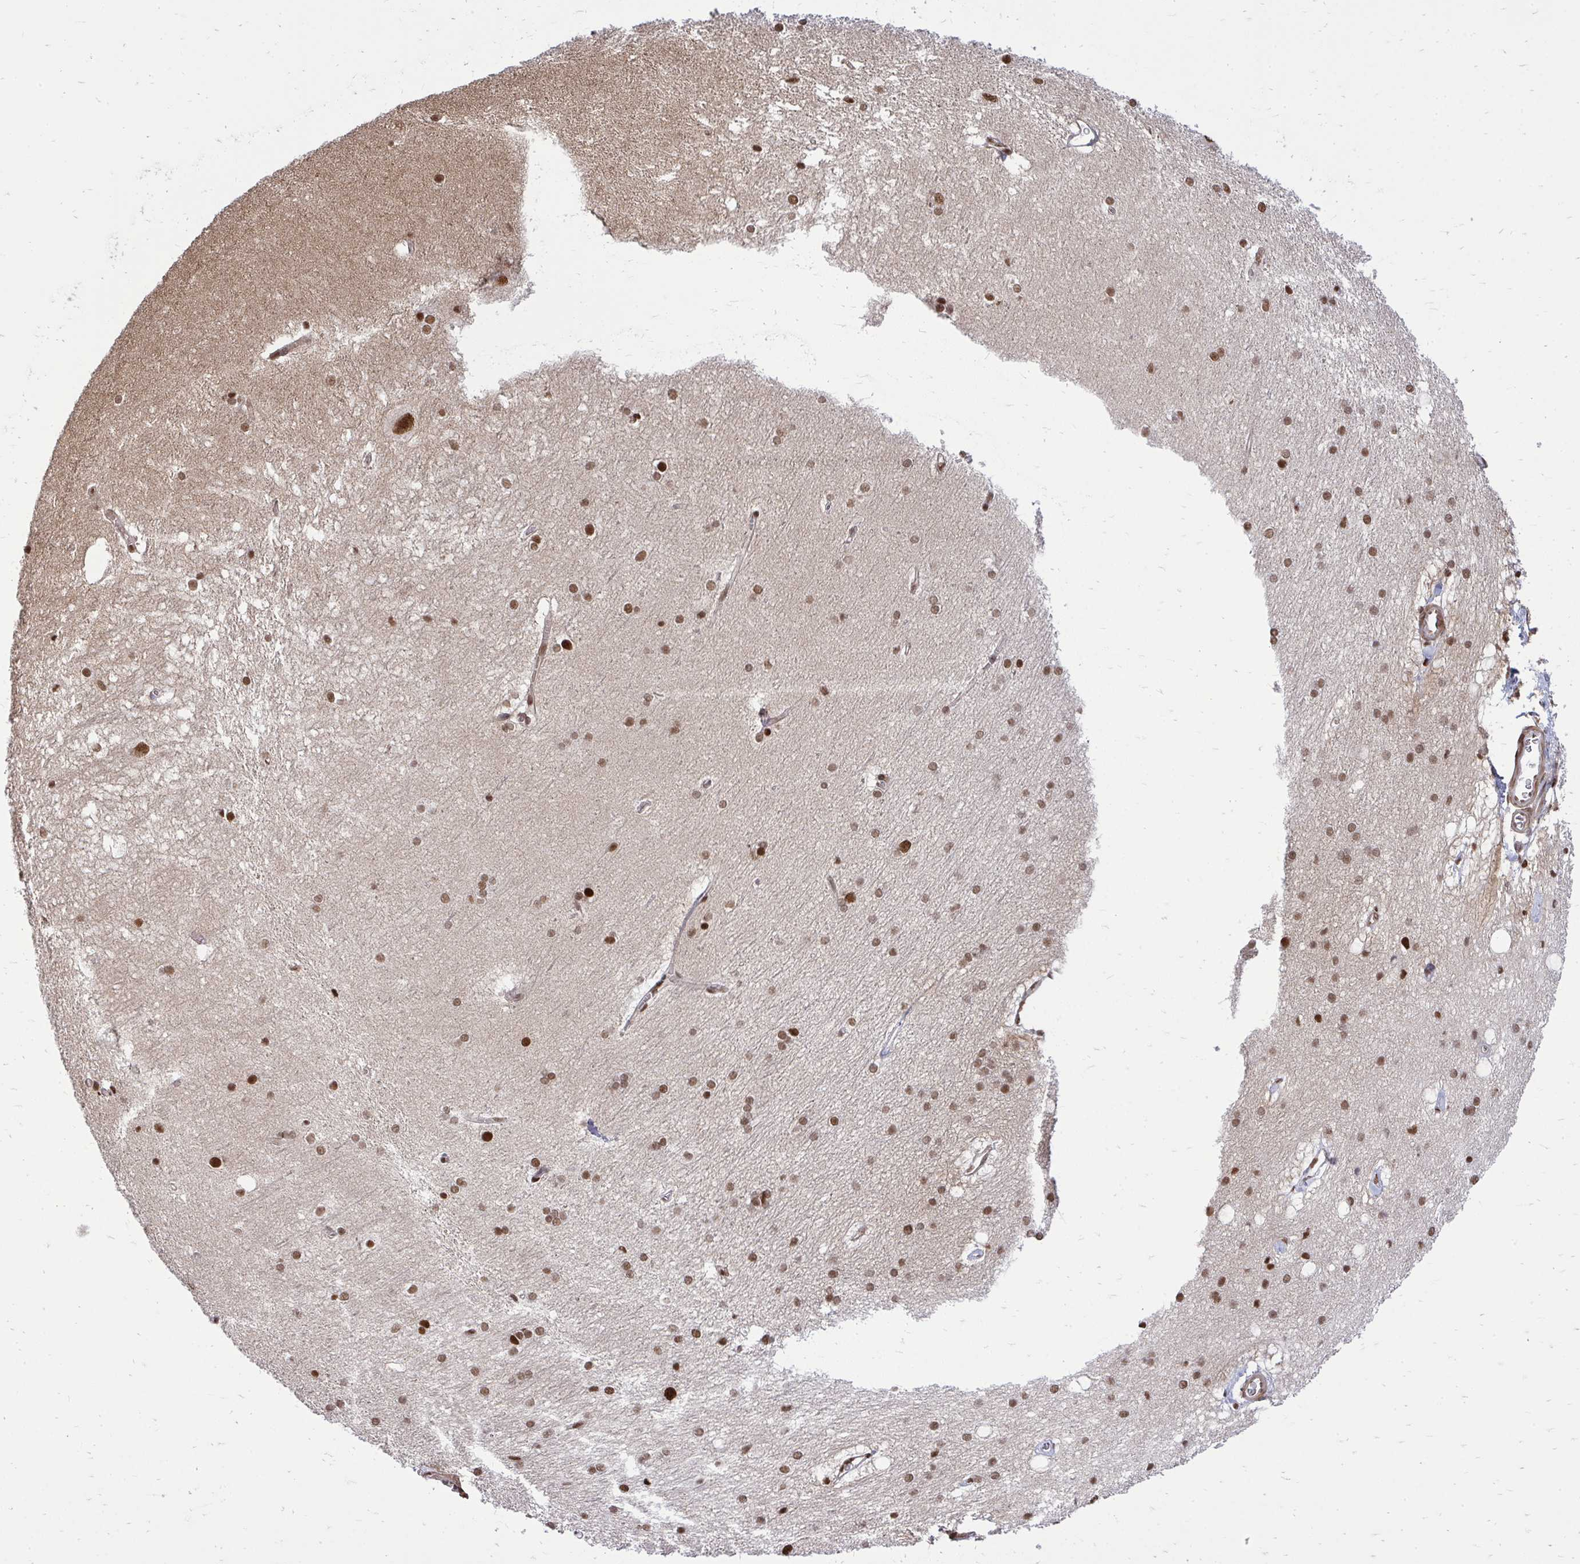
{"staining": {"intensity": "strong", "quantity": ">75%", "location": "nuclear"}, "tissue": "hippocampus", "cell_type": "Glial cells", "image_type": "normal", "snomed": [{"axis": "morphology", "description": "Normal tissue, NOS"}, {"axis": "topography", "description": "Cerebral cortex"}, {"axis": "topography", "description": "Hippocampus"}], "caption": "Strong nuclear protein staining is appreciated in approximately >75% of glial cells in hippocampus. (Brightfield microscopy of DAB IHC at high magnification).", "gene": "TBL1Y", "patient": {"sex": "female", "age": 19}}